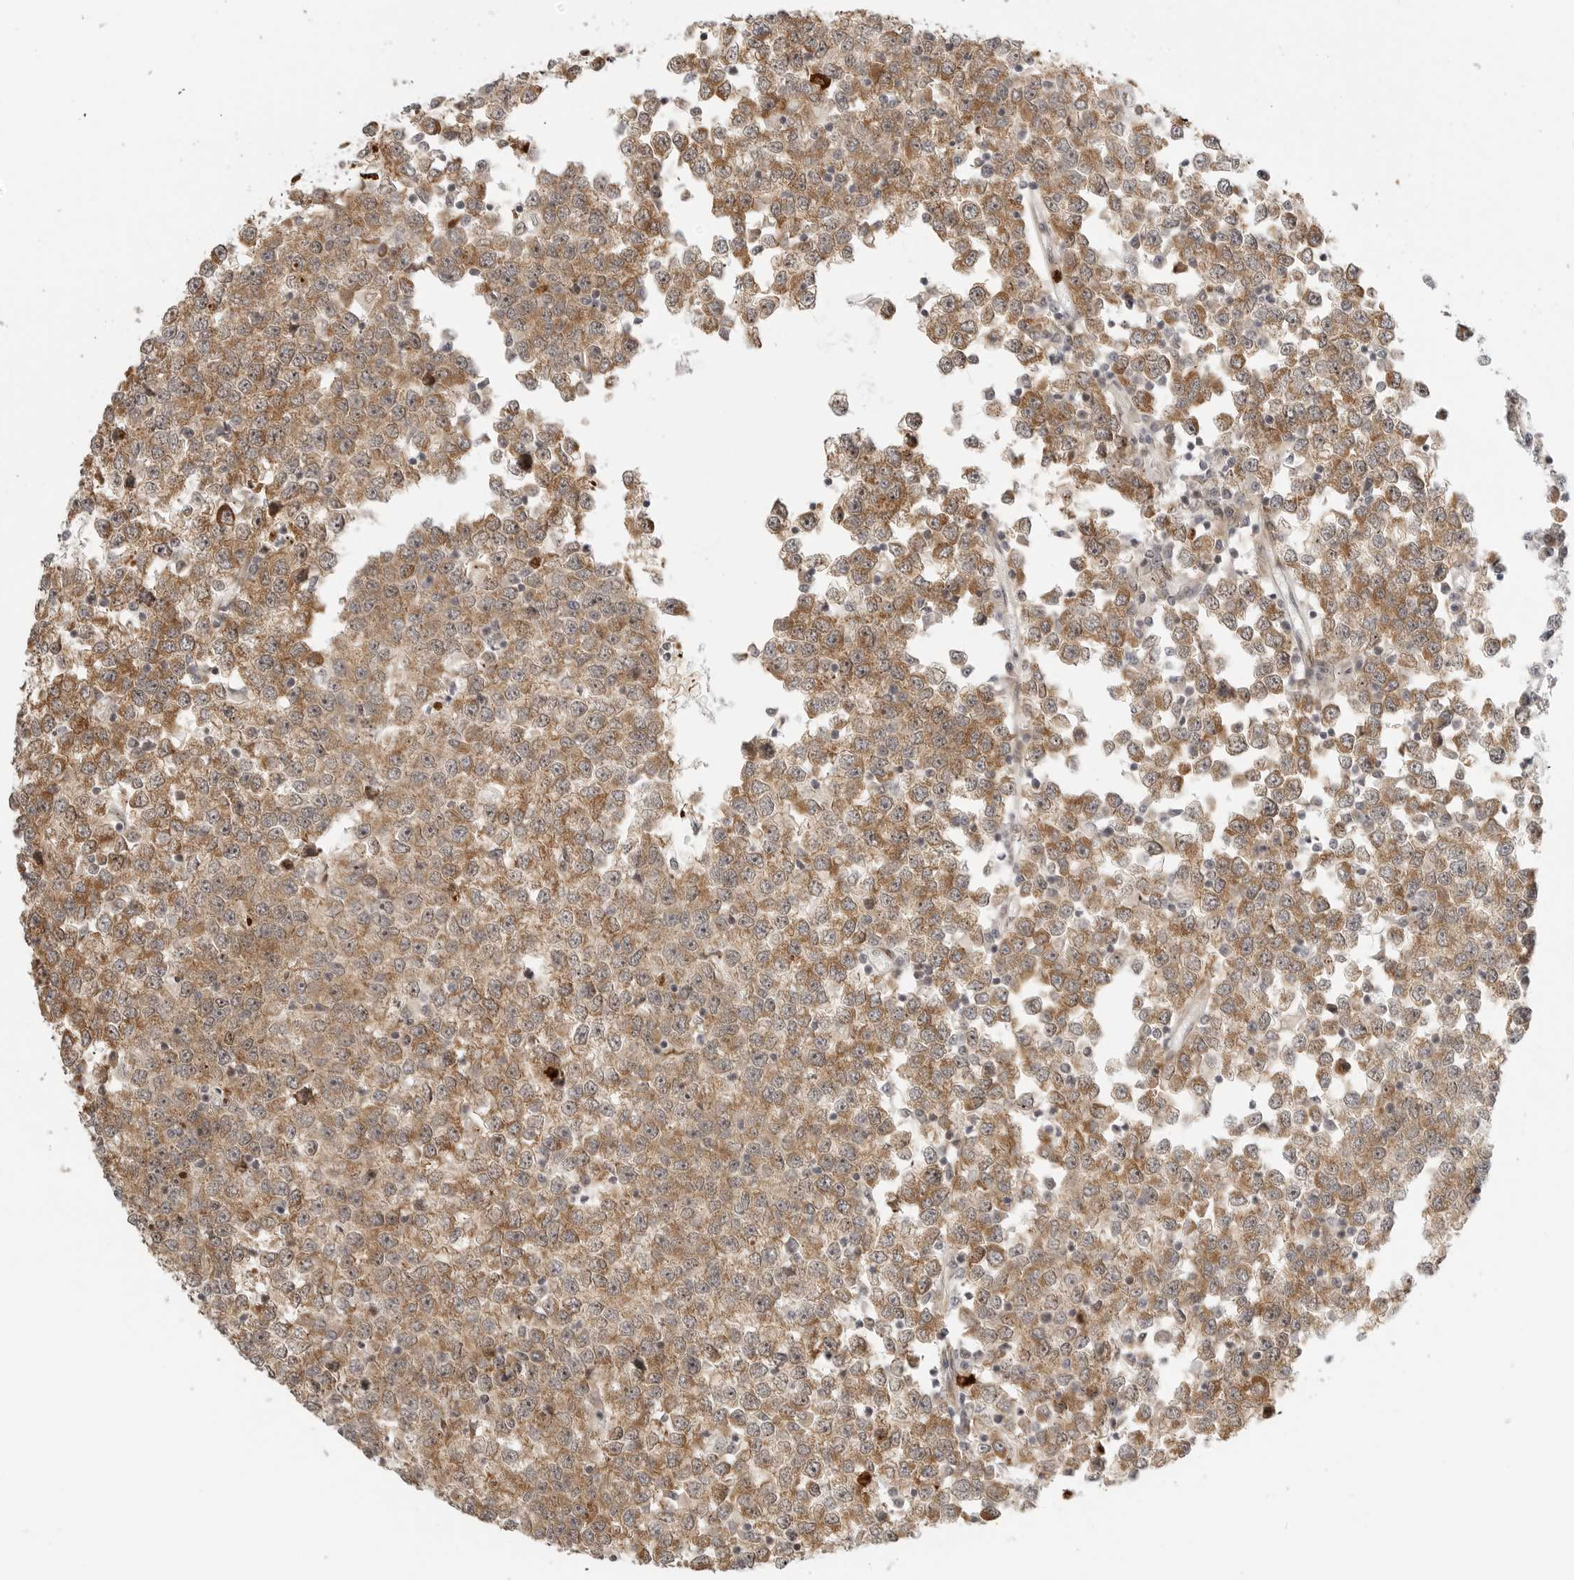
{"staining": {"intensity": "moderate", "quantity": ">75%", "location": "cytoplasmic/membranous"}, "tissue": "testis cancer", "cell_type": "Tumor cells", "image_type": "cancer", "snomed": [{"axis": "morphology", "description": "Seminoma, NOS"}, {"axis": "topography", "description": "Testis"}], "caption": "Immunohistochemistry micrograph of testis cancer (seminoma) stained for a protein (brown), which exhibits medium levels of moderate cytoplasmic/membranous expression in approximately >75% of tumor cells.", "gene": "DSCC1", "patient": {"sex": "male", "age": 65}}